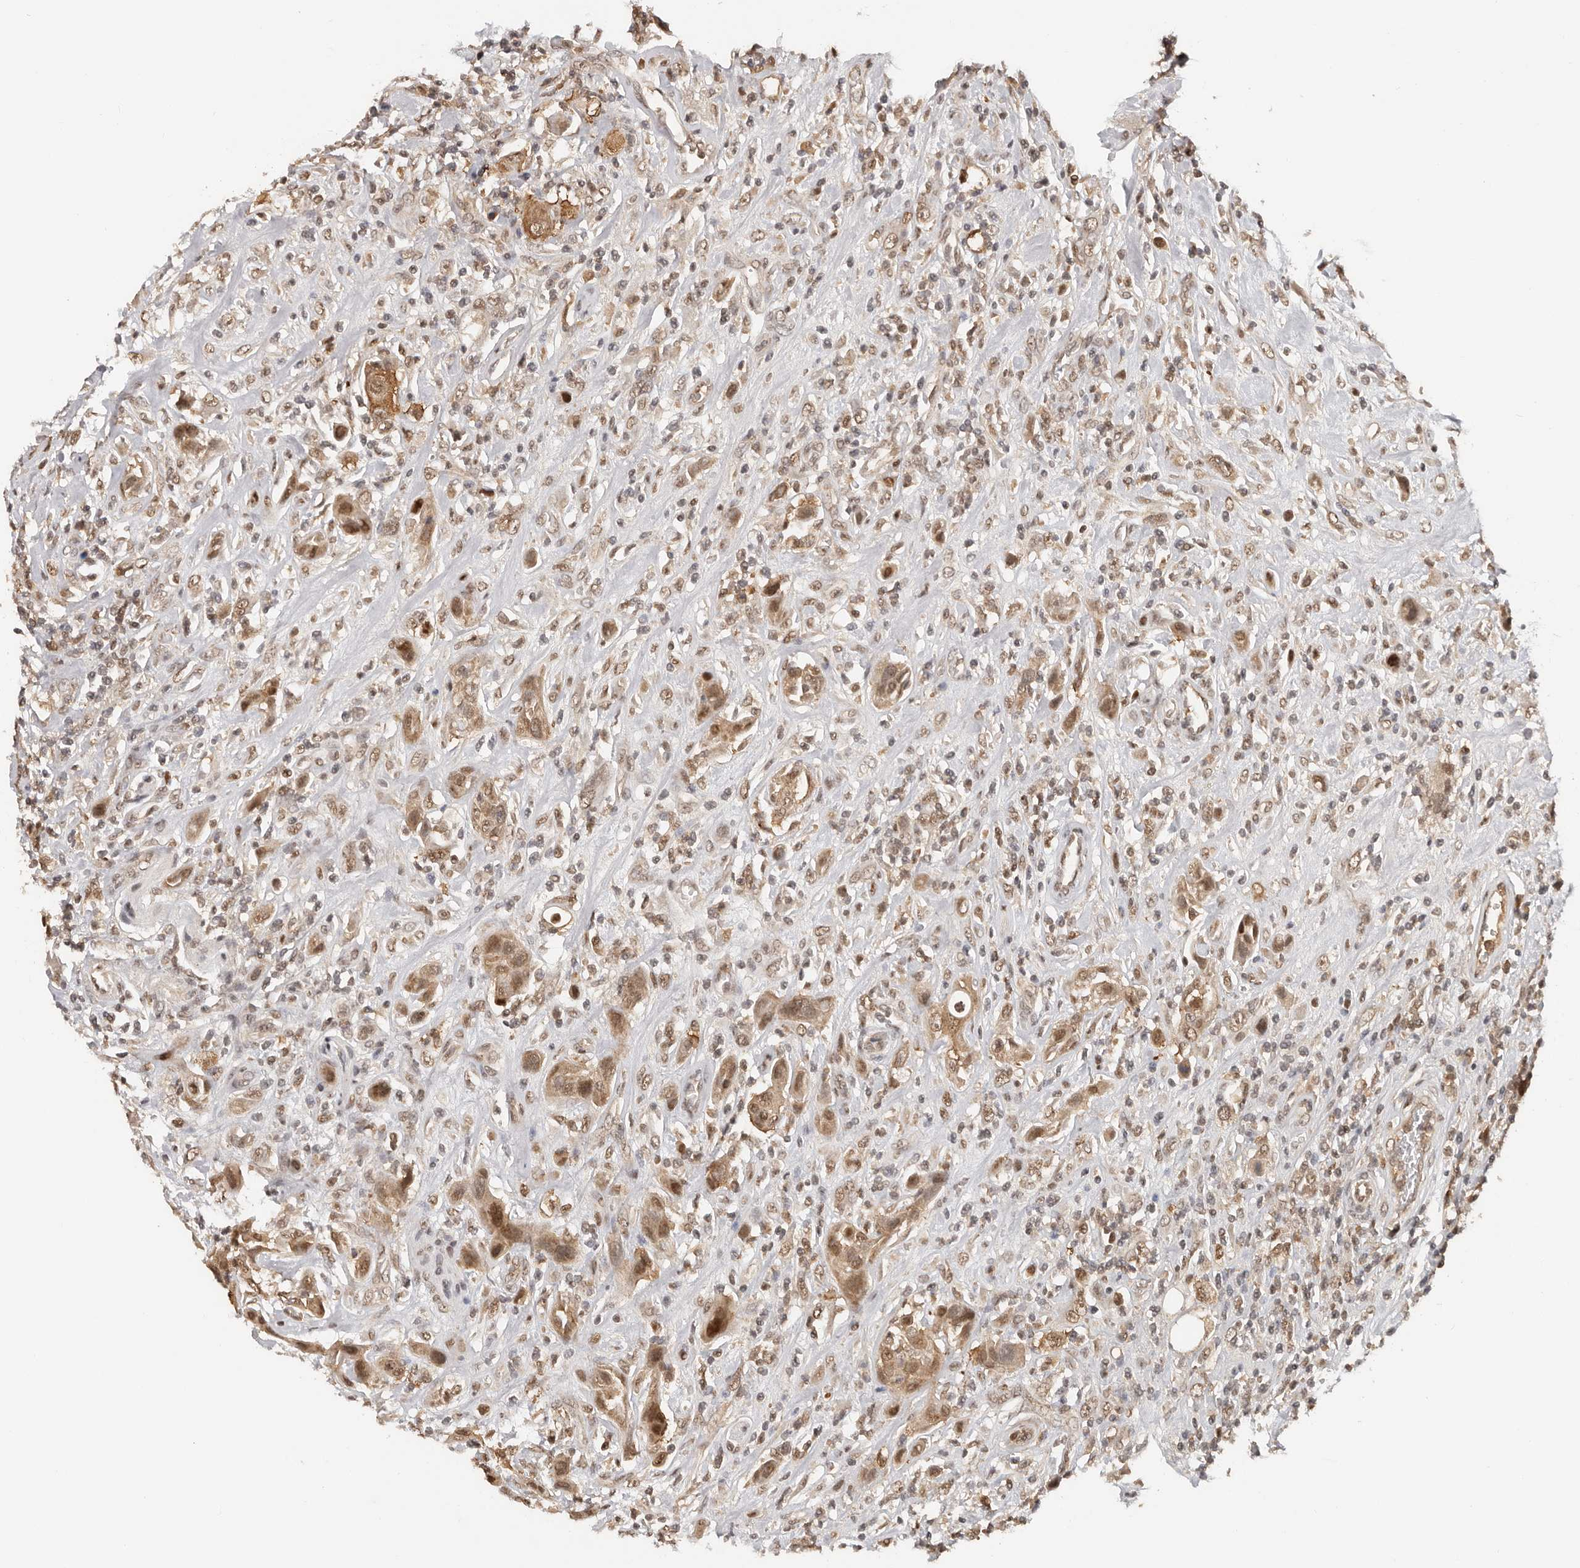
{"staining": {"intensity": "strong", "quantity": ">75%", "location": "cytoplasmic/membranous,nuclear"}, "tissue": "urothelial cancer", "cell_type": "Tumor cells", "image_type": "cancer", "snomed": [{"axis": "morphology", "description": "Urothelial carcinoma, High grade"}, {"axis": "topography", "description": "Urinary bladder"}], "caption": "Urothelial carcinoma (high-grade) stained with a protein marker demonstrates strong staining in tumor cells.", "gene": "SEC14L1", "patient": {"sex": "male", "age": 50}}